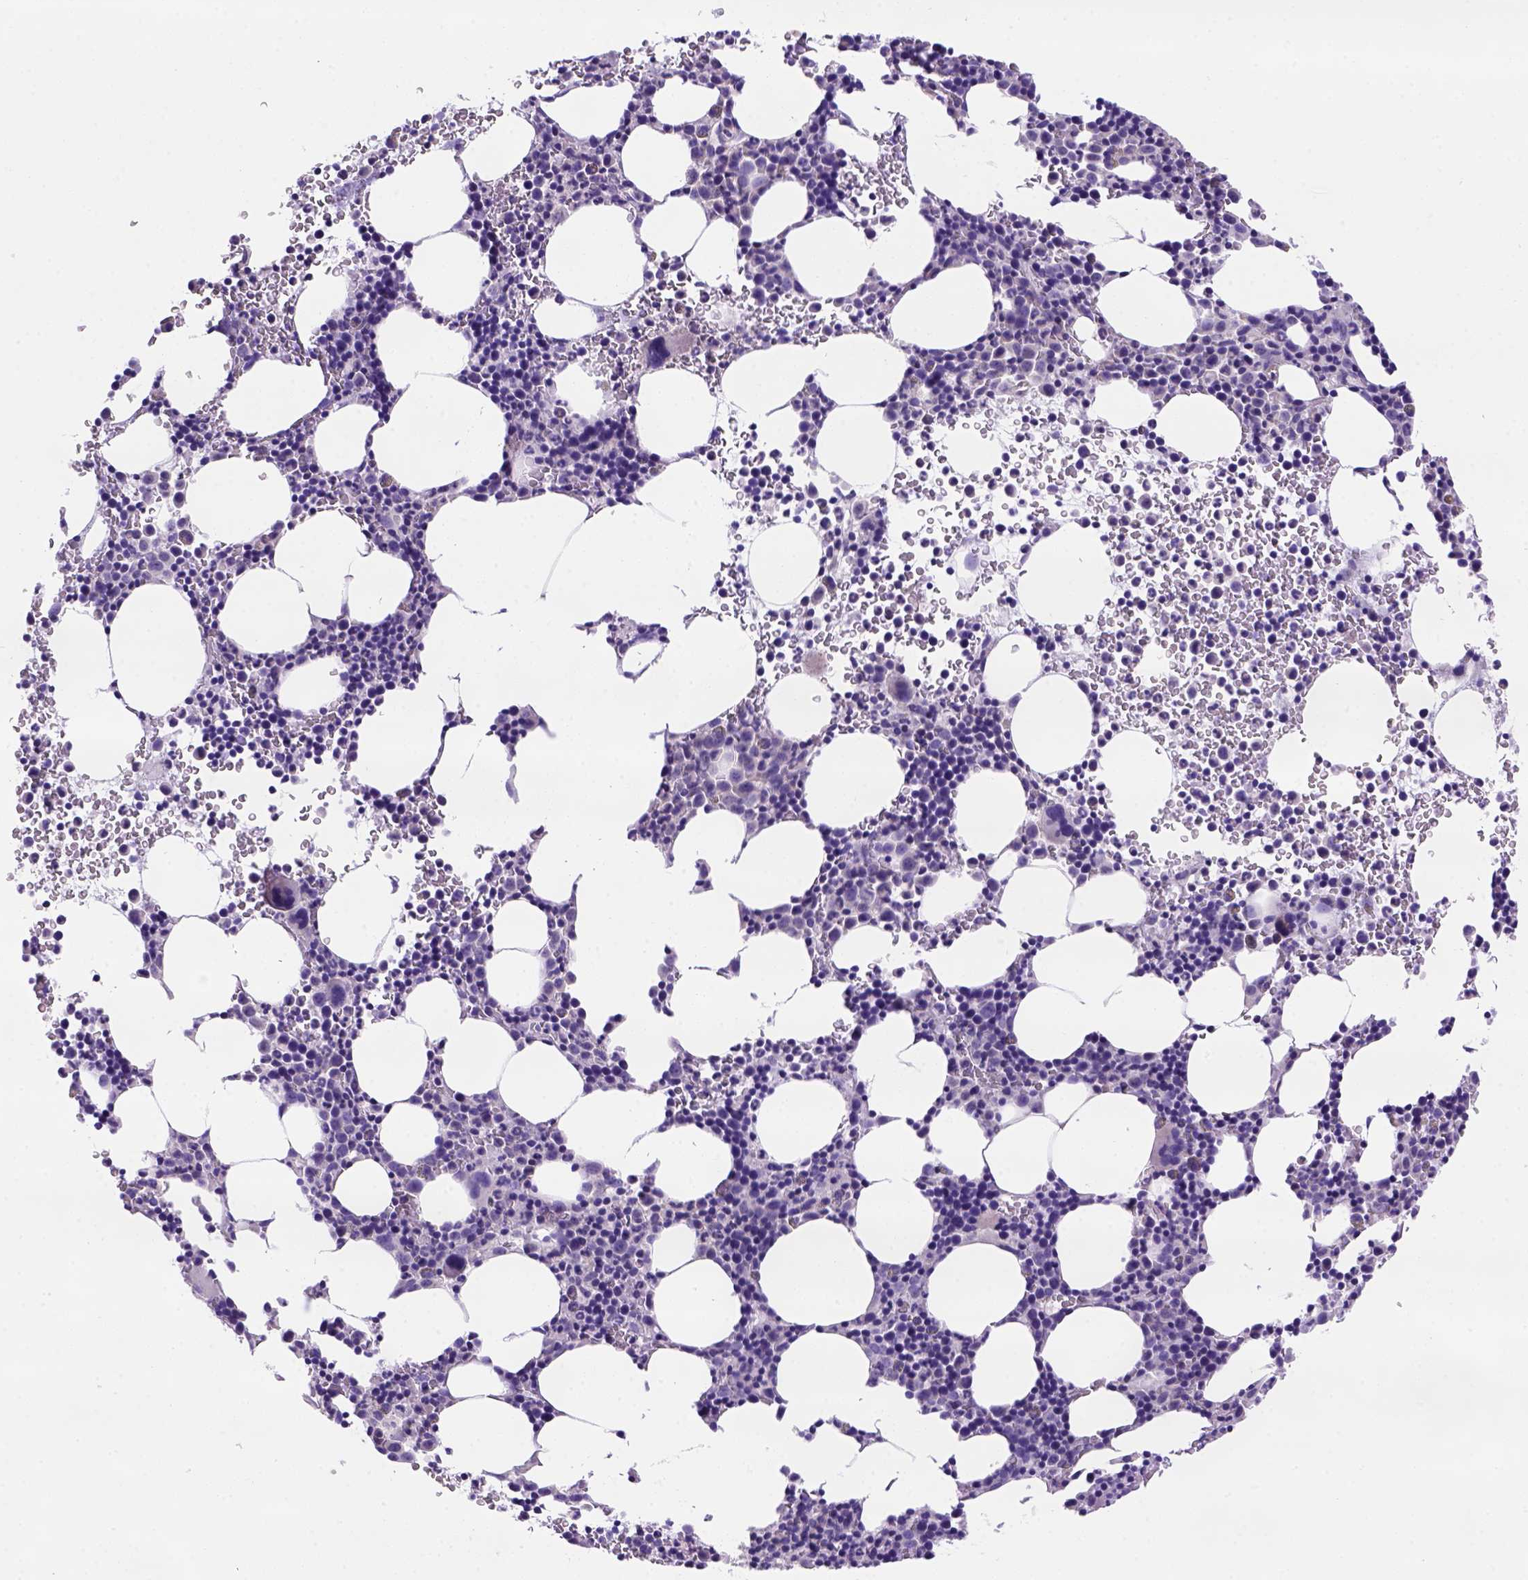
{"staining": {"intensity": "negative", "quantity": "none", "location": "none"}, "tissue": "bone marrow", "cell_type": "Hematopoietic cells", "image_type": "normal", "snomed": [{"axis": "morphology", "description": "Normal tissue, NOS"}, {"axis": "topography", "description": "Bone marrow"}], "caption": "Immunohistochemical staining of benign bone marrow shows no significant staining in hematopoietic cells.", "gene": "PEX12", "patient": {"sex": "male", "age": 58}}